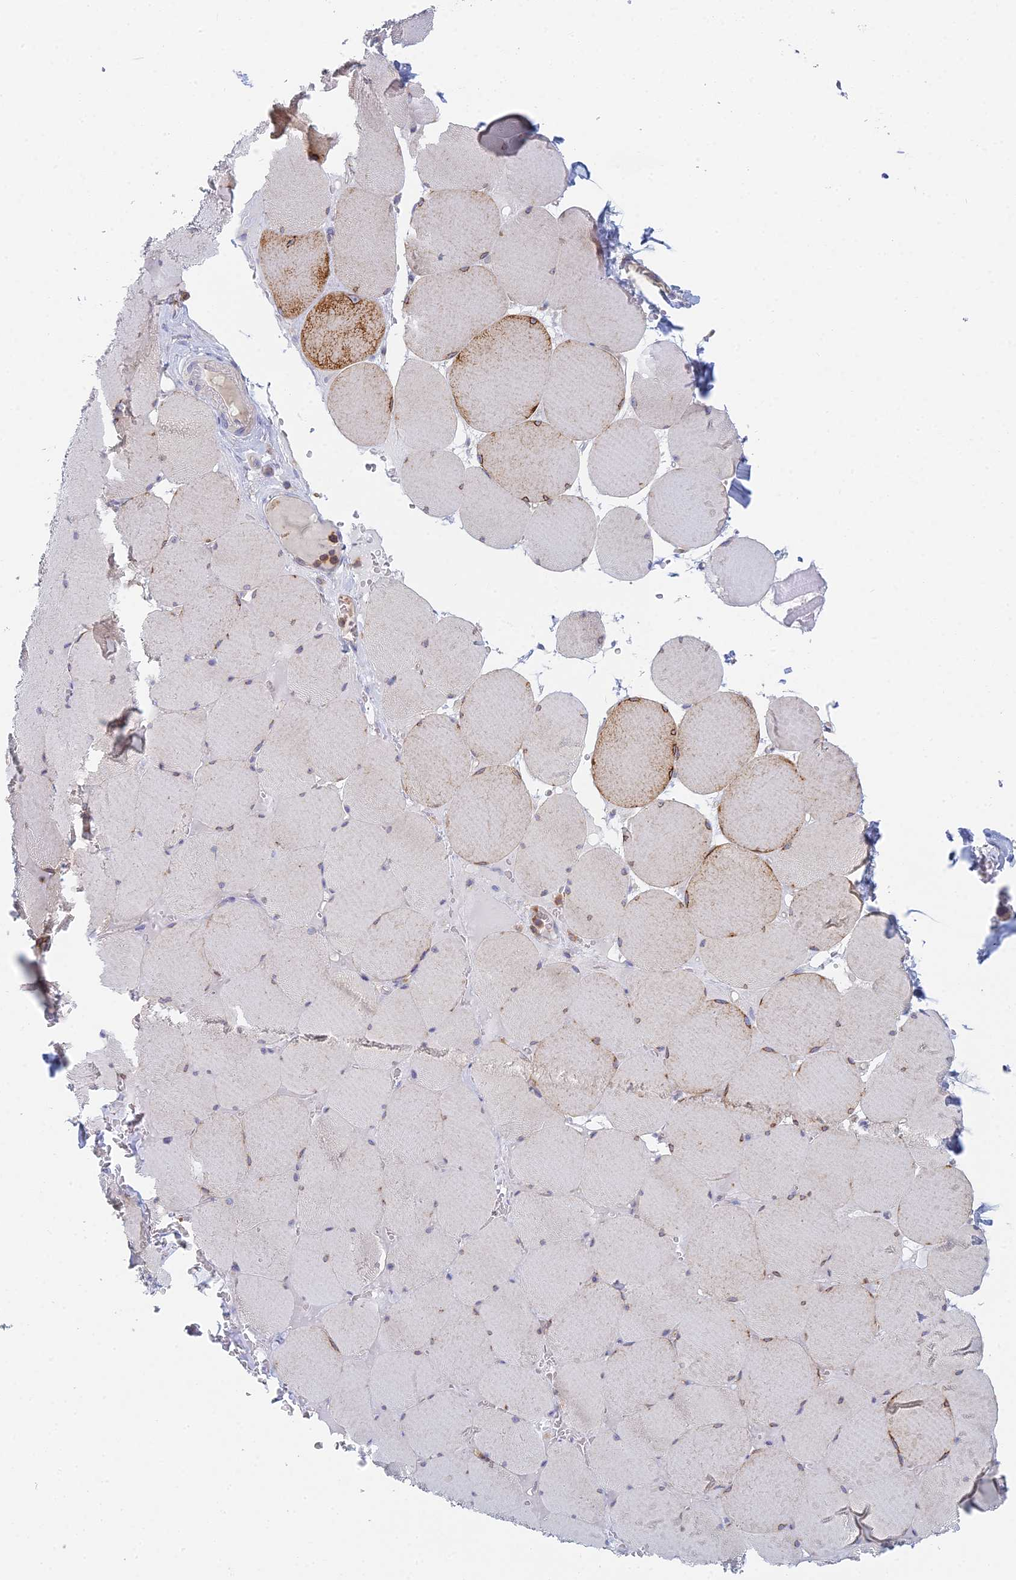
{"staining": {"intensity": "moderate", "quantity": "<25%", "location": "cytoplasmic/membranous"}, "tissue": "skeletal muscle", "cell_type": "Myocytes", "image_type": "normal", "snomed": [{"axis": "morphology", "description": "Normal tissue, NOS"}, {"axis": "topography", "description": "Skeletal muscle"}, {"axis": "topography", "description": "Head-Neck"}], "caption": "The photomicrograph exhibits staining of unremarkable skeletal muscle, revealing moderate cytoplasmic/membranous protein expression (brown color) within myocytes.", "gene": "STRN4", "patient": {"sex": "male", "age": 66}}